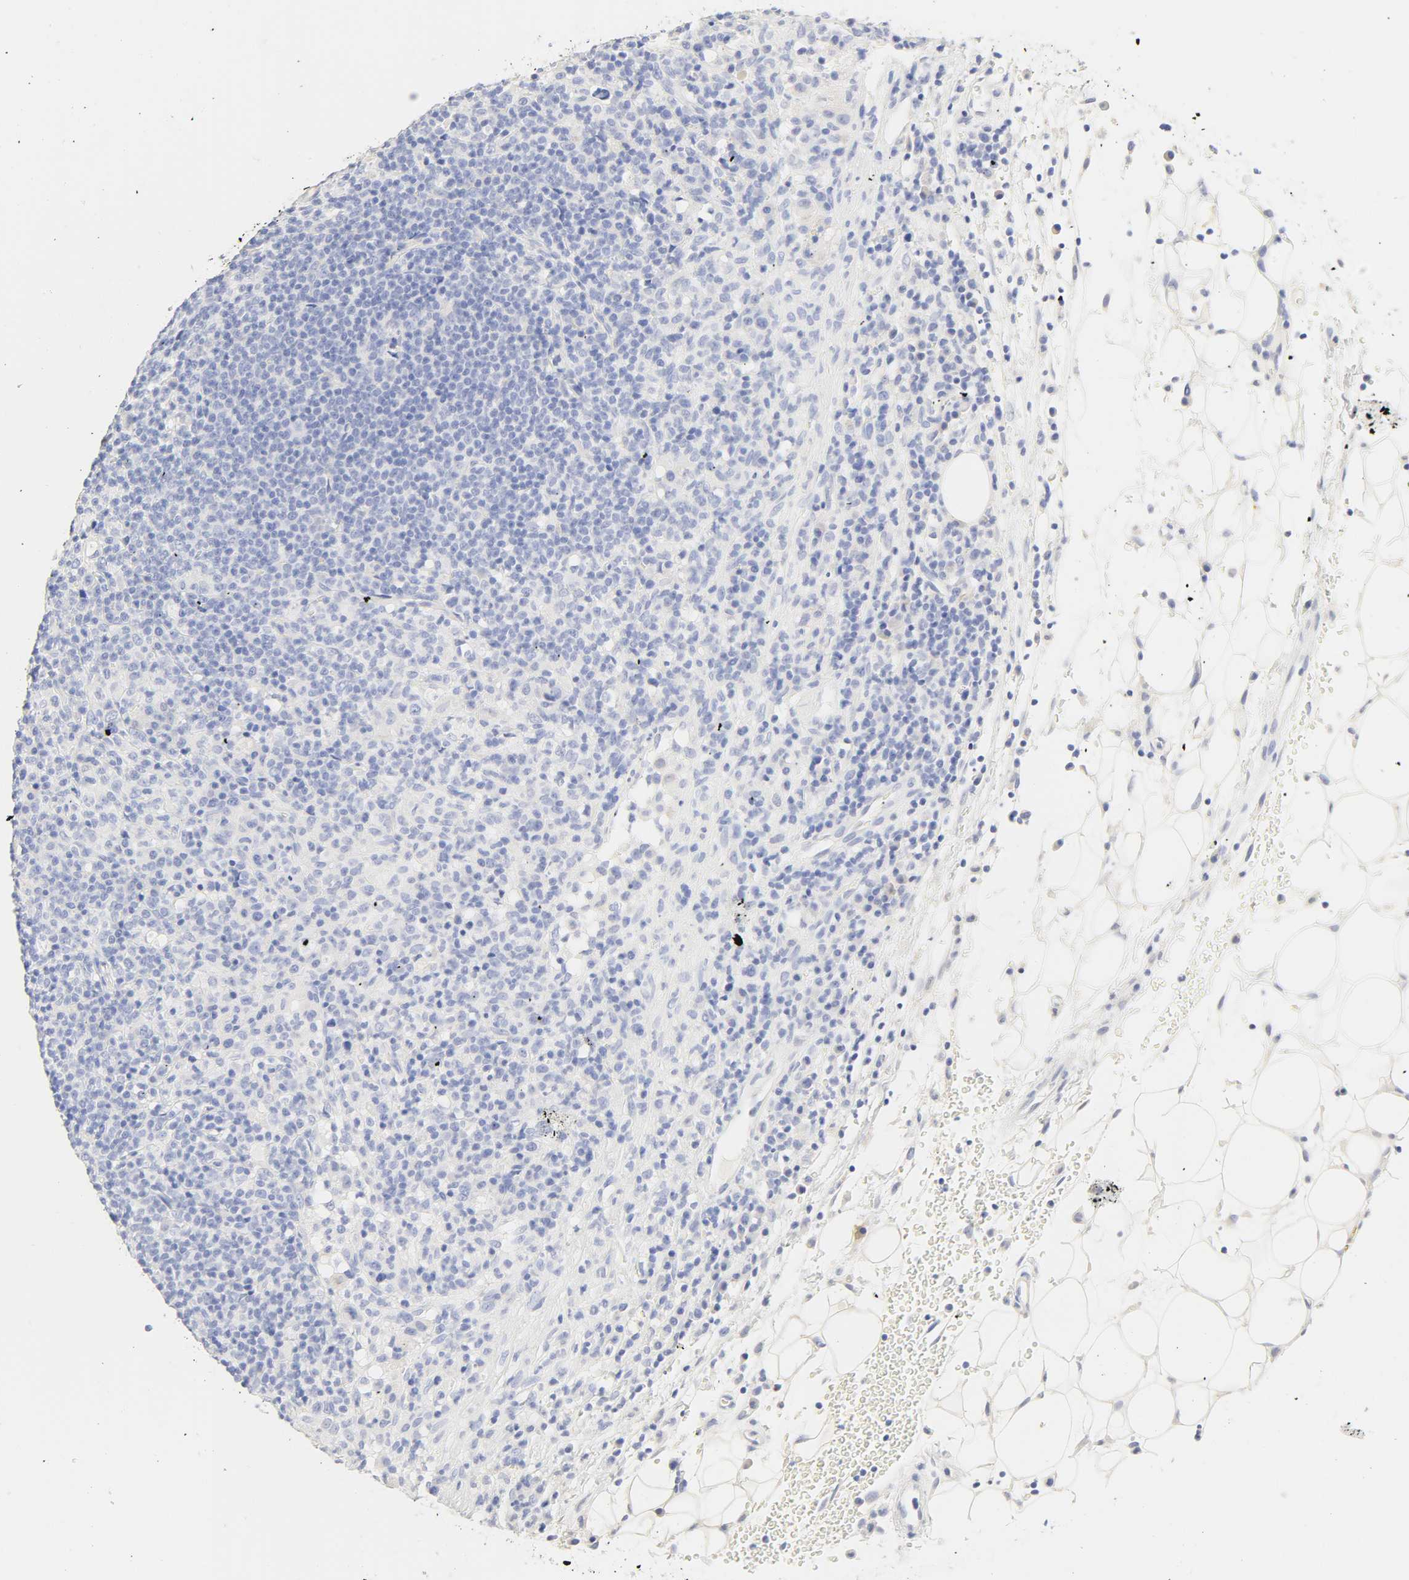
{"staining": {"intensity": "negative", "quantity": "none", "location": "none"}, "tissue": "lymphoma", "cell_type": "Tumor cells", "image_type": "cancer", "snomed": [{"axis": "morphology", "description": "Hodgkin's disease, NOS"}, {"axis": "topography", "description": "Lymph node"}], "caption": "Tumor cells are negative for protein expression in human lymphoma.", "gene": "SLCO1B3", "patient": {"sex": "male", "age": 65}}